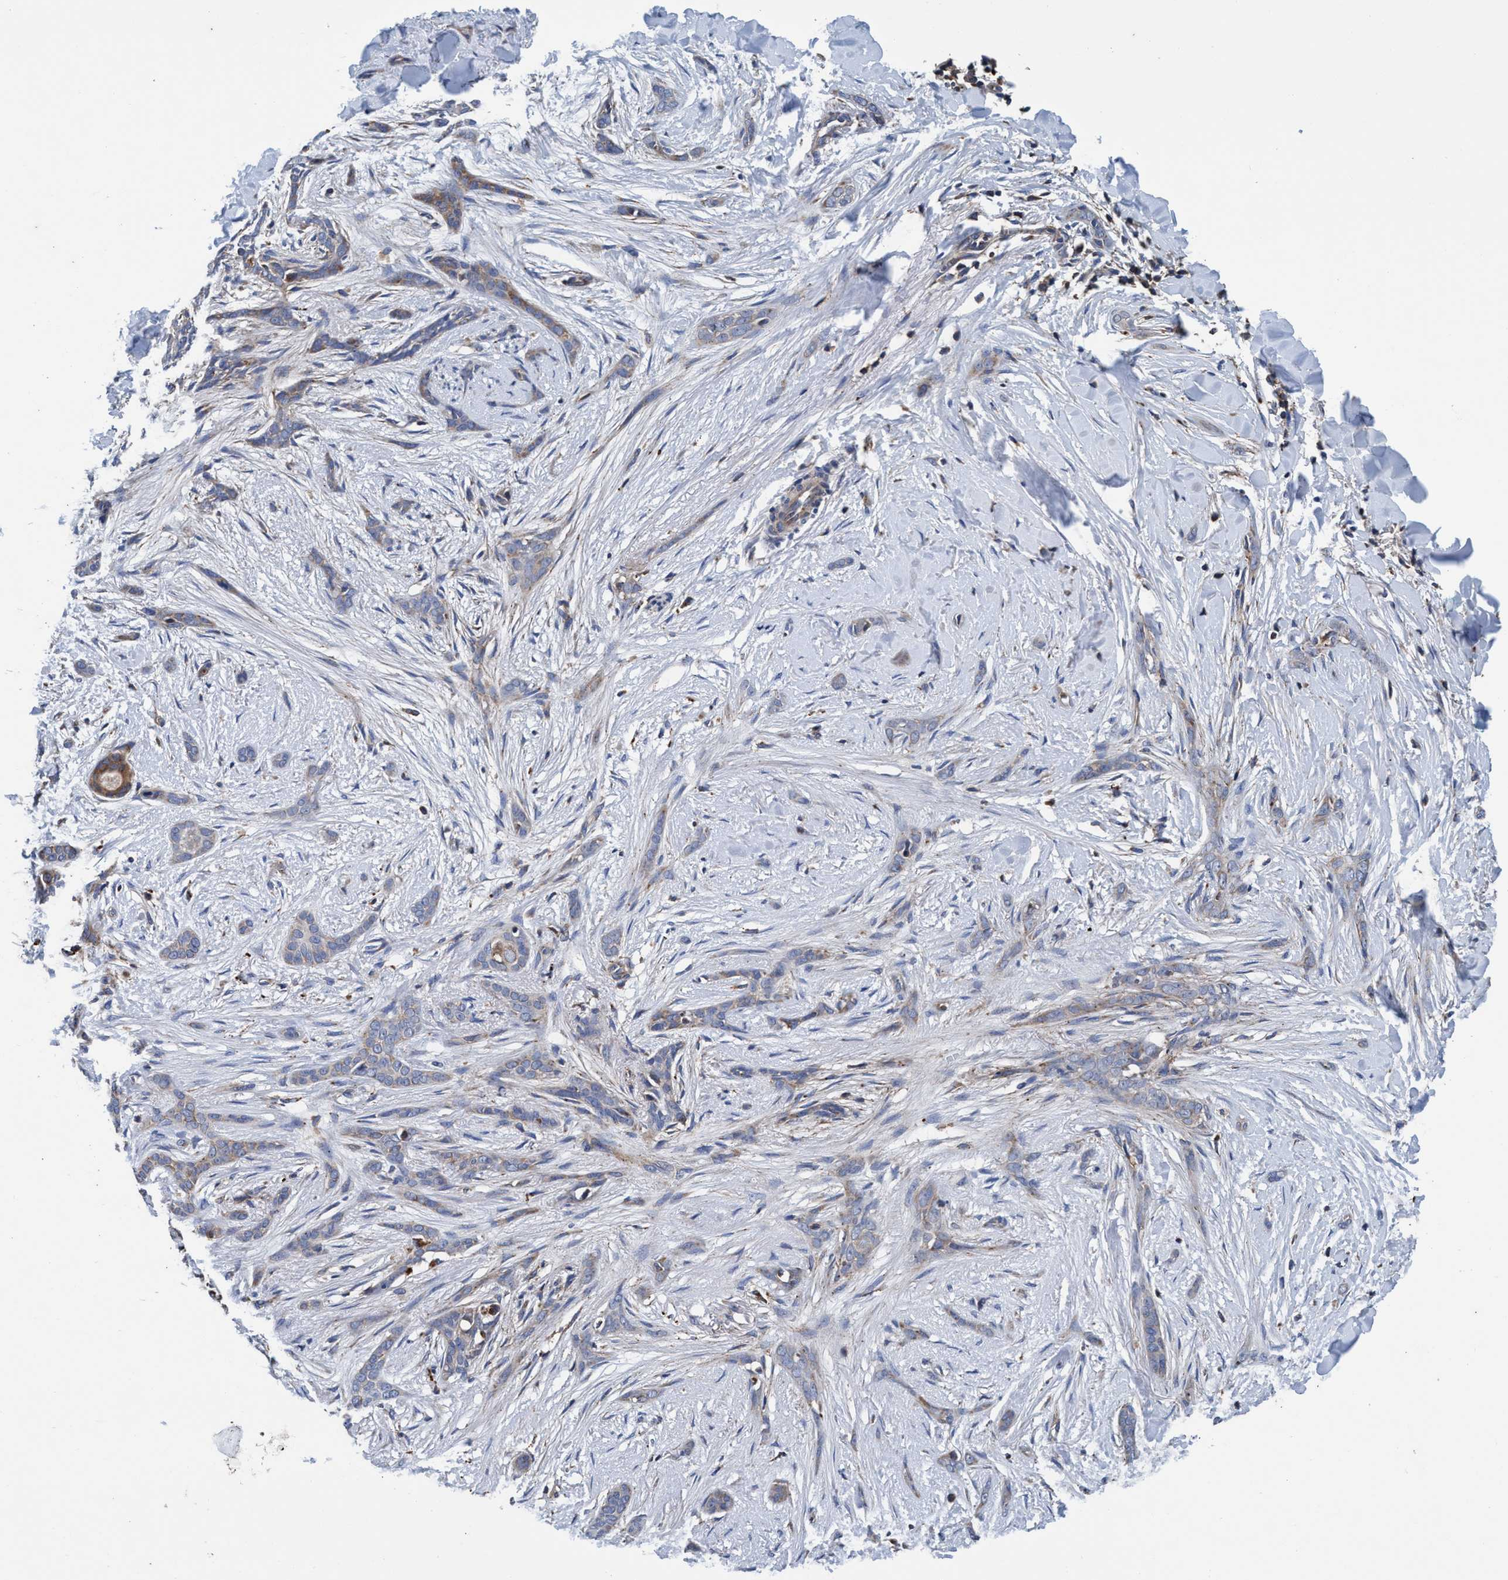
{"staining": {"intensity": "weak", "quantity": "<25%", "location": "cytoplasmic/membranous"}, "tissue": "skin cancer", "cell_type": "Tumor cells", "image_type": "cancer", "snomed": [{"axis": "morphology", "description": "Basal cell carcinoma"}, {"axis": "morphology", "description": "Adnexal tumor, benign"}, {"axis": "topography", "description": "Skin"}], "caption": "This photomicrograph is of skin cancer stained with immunohistochemistry to label a protein in brown with the nuclei are counter-stained blue. There is no positivity in tumor cells.", "gene": "ENDOG", "patient": {"sex": "female", "age": 42}}